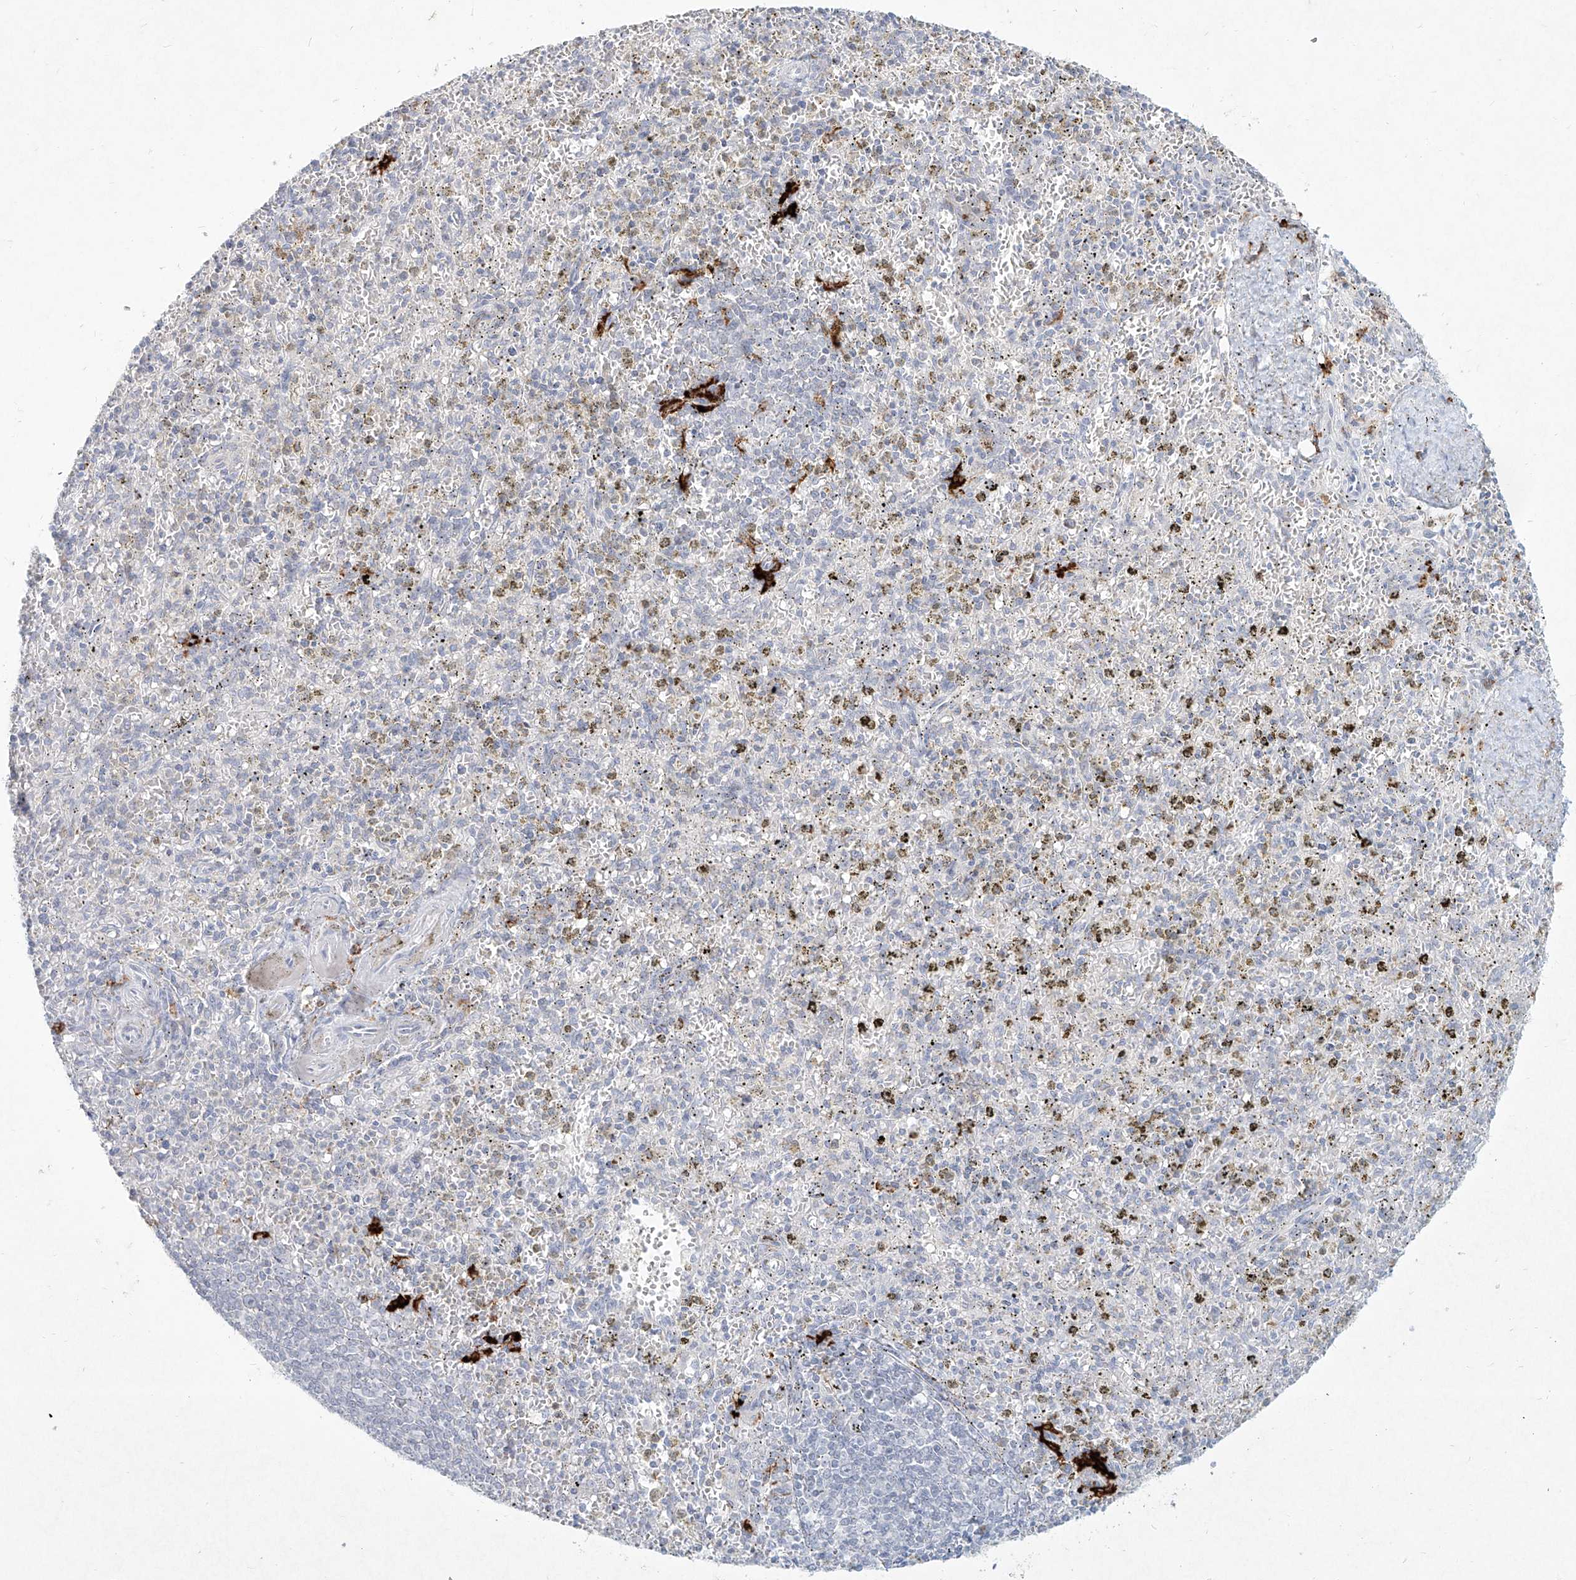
{"staining": {"intensity": "negative", "quantity": "none", "location": "none"}, "tissue": "spleen", "cell_type": "Cells in red pulp", "image_type": "normal", "snomed": [{"axis": "morphology", "description": "Normal tissue, NOS"}, {"axis": "topography", "description": "Spleen"}], "caption": "The image shows no significant staining in cells in red pulp of spleen.", "gene": "CD209", "patient": {"sex": "male", "age": 72}}